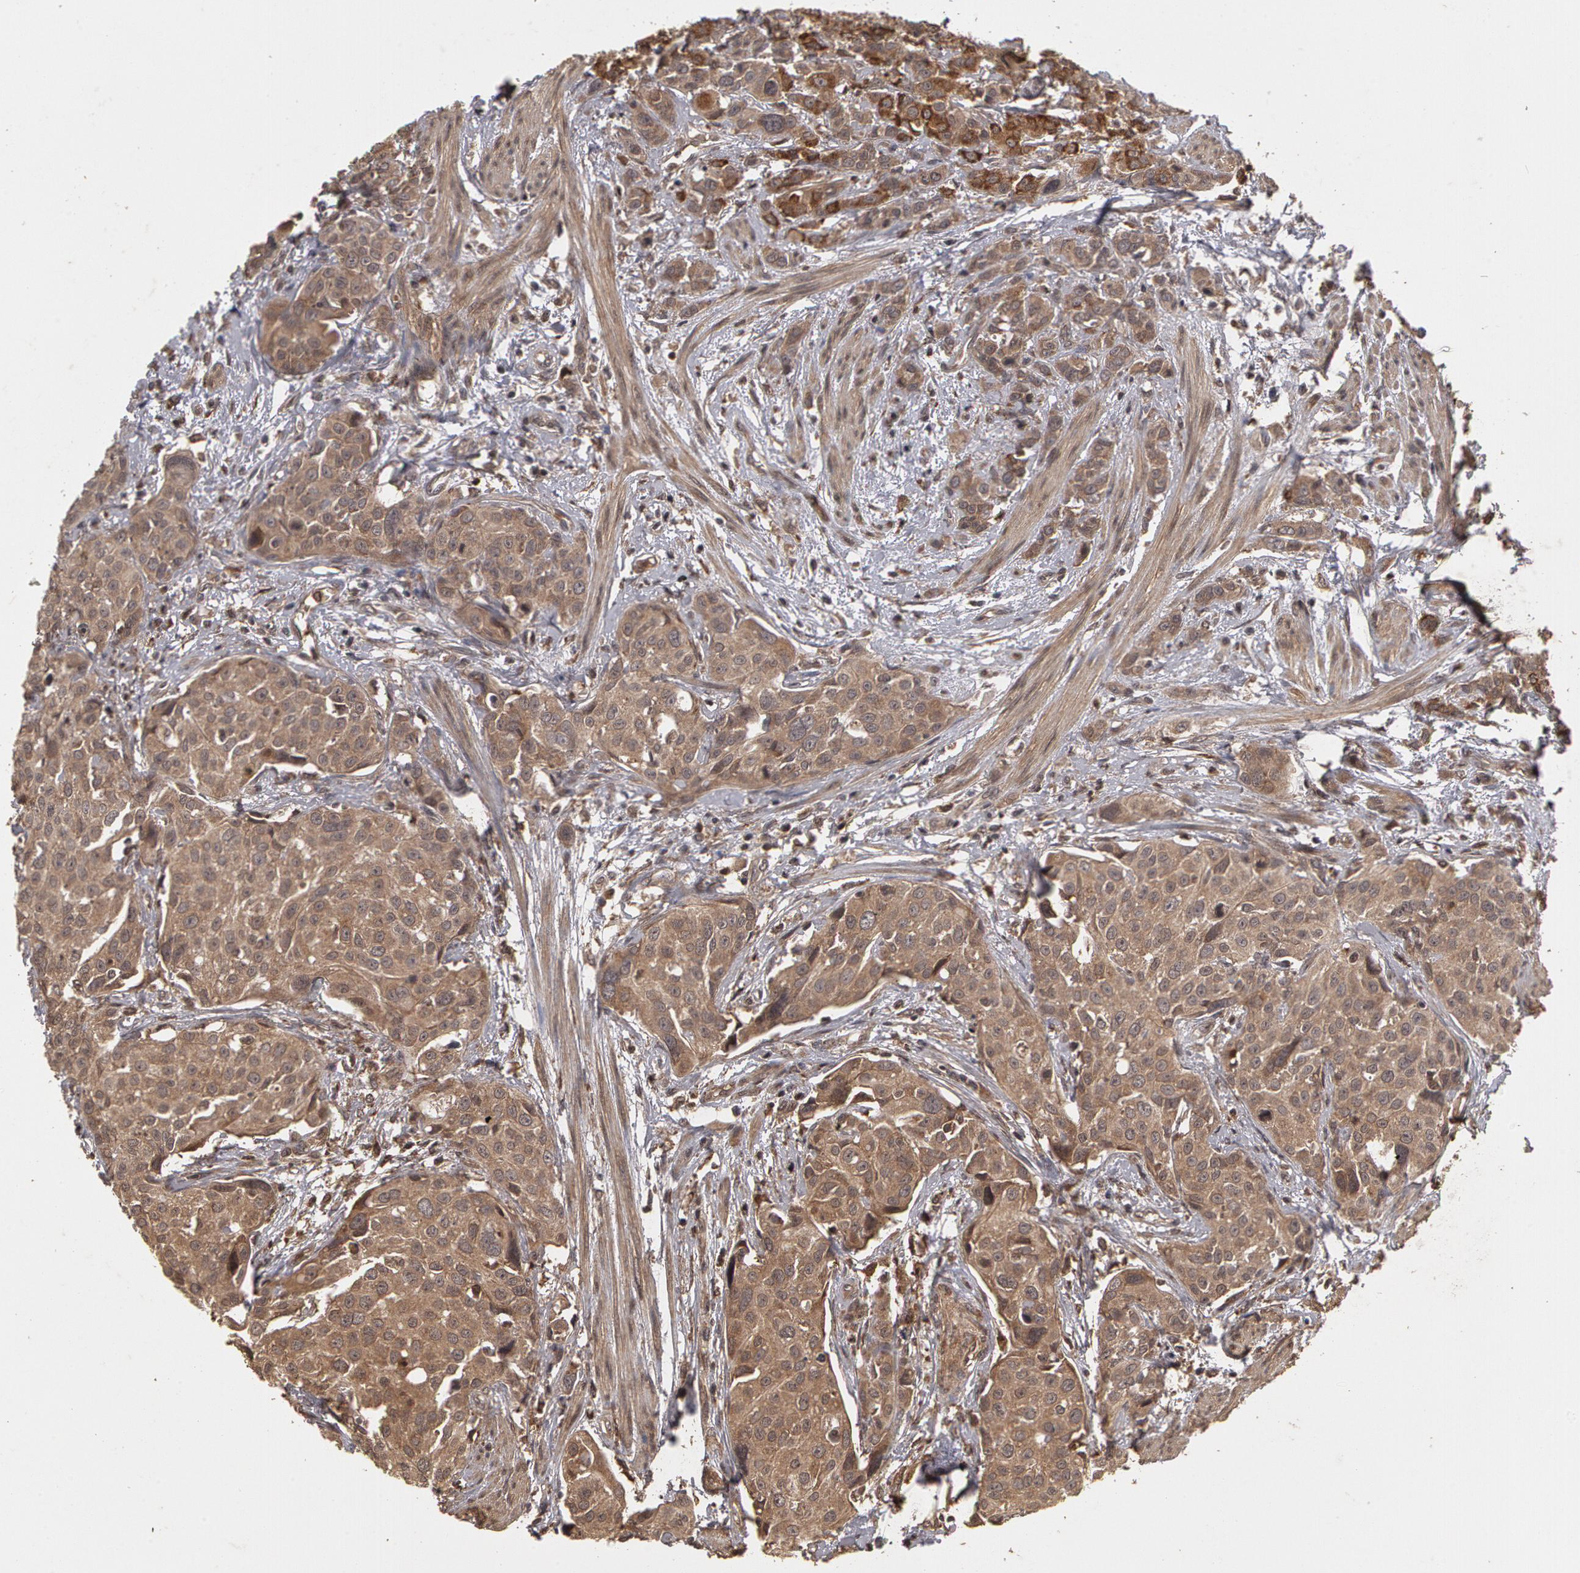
{"staining": {"intensity": "weak", "quantity": ">75%", "location": "cytoplasmic/membranous"}, "tissue": "urothelial cancer", "cell_type": "Tumor cells", "image_type": "cancer", "snomed": [{"axis": "morphology", "description": "Urothelial carcinoma, High grade"}, {"axis": "topography", "description": "Urinary bladder"}], "caption": "Immunohistochemistry (IHC) histopathology image of human urothelial carcinoma (high-grade) stained for a protein (brown), which exhibits low levels of weak cytoplasmic/membranous positivity in about >75% of tumor cells.", "gene": "CALR", "patient": {"sex": "male", "age": 56}}